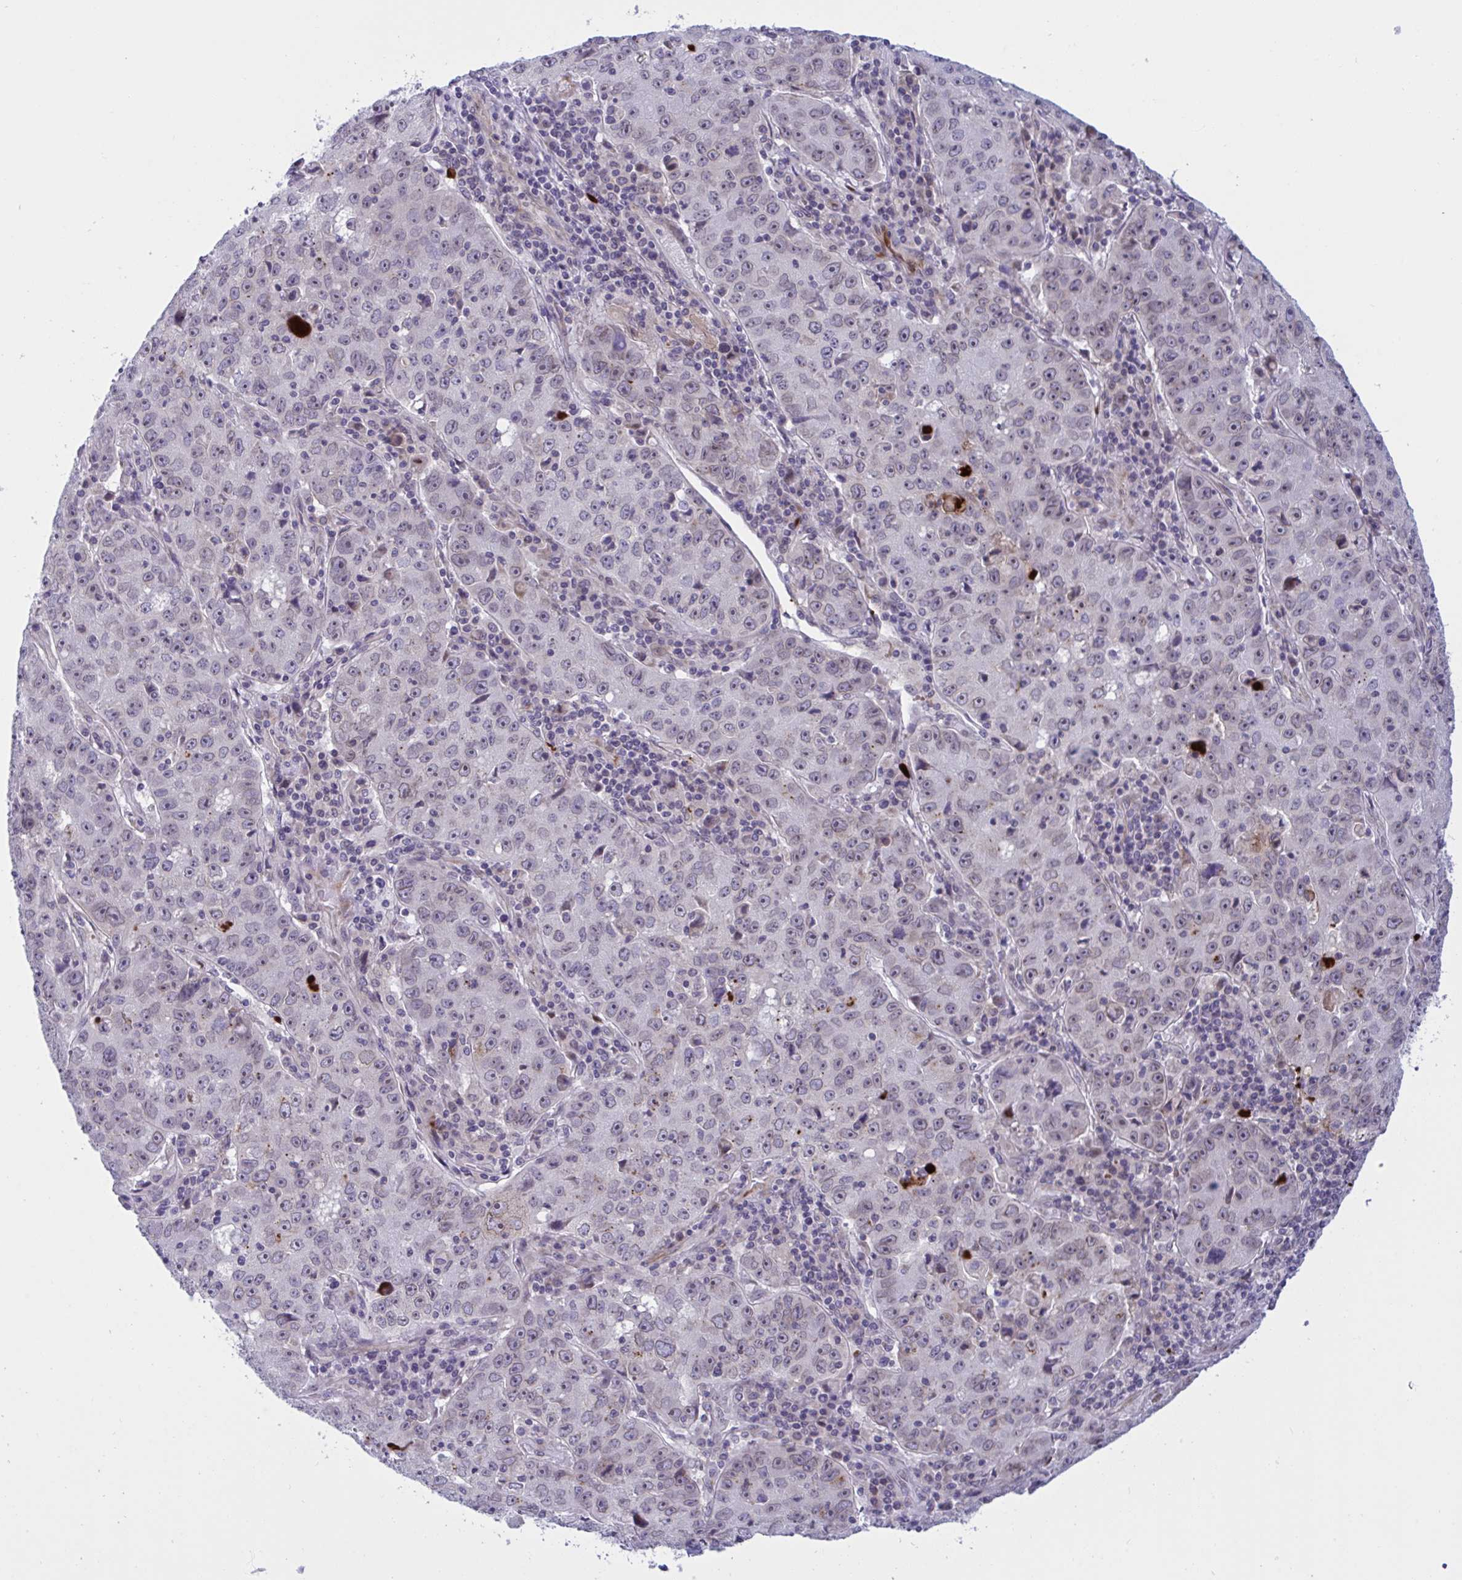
{"staining": {"intensity": "weak", "quantity": "<25%", "location": "nuclear"}, "tissue": "lung cancer", "cell_type": "Tumor cells", "image_type": "cancer", "snomed": [{"axis": "morphology", "description": "Normal morphology"}, {"axis": "morphology", "description": "Adenocarcinoma, NOS"}, {"axis": "topography", "description": "Lymph node"}, {"axis": "topography", "description": "Lung"}], "caption": "Immunohistochemistry (IHC) of adenocarcinoma (lung) exhibits no positivity in tumor cells.", "gene": "DOCK11", "patient": {"sex": "female", "age": 57}}